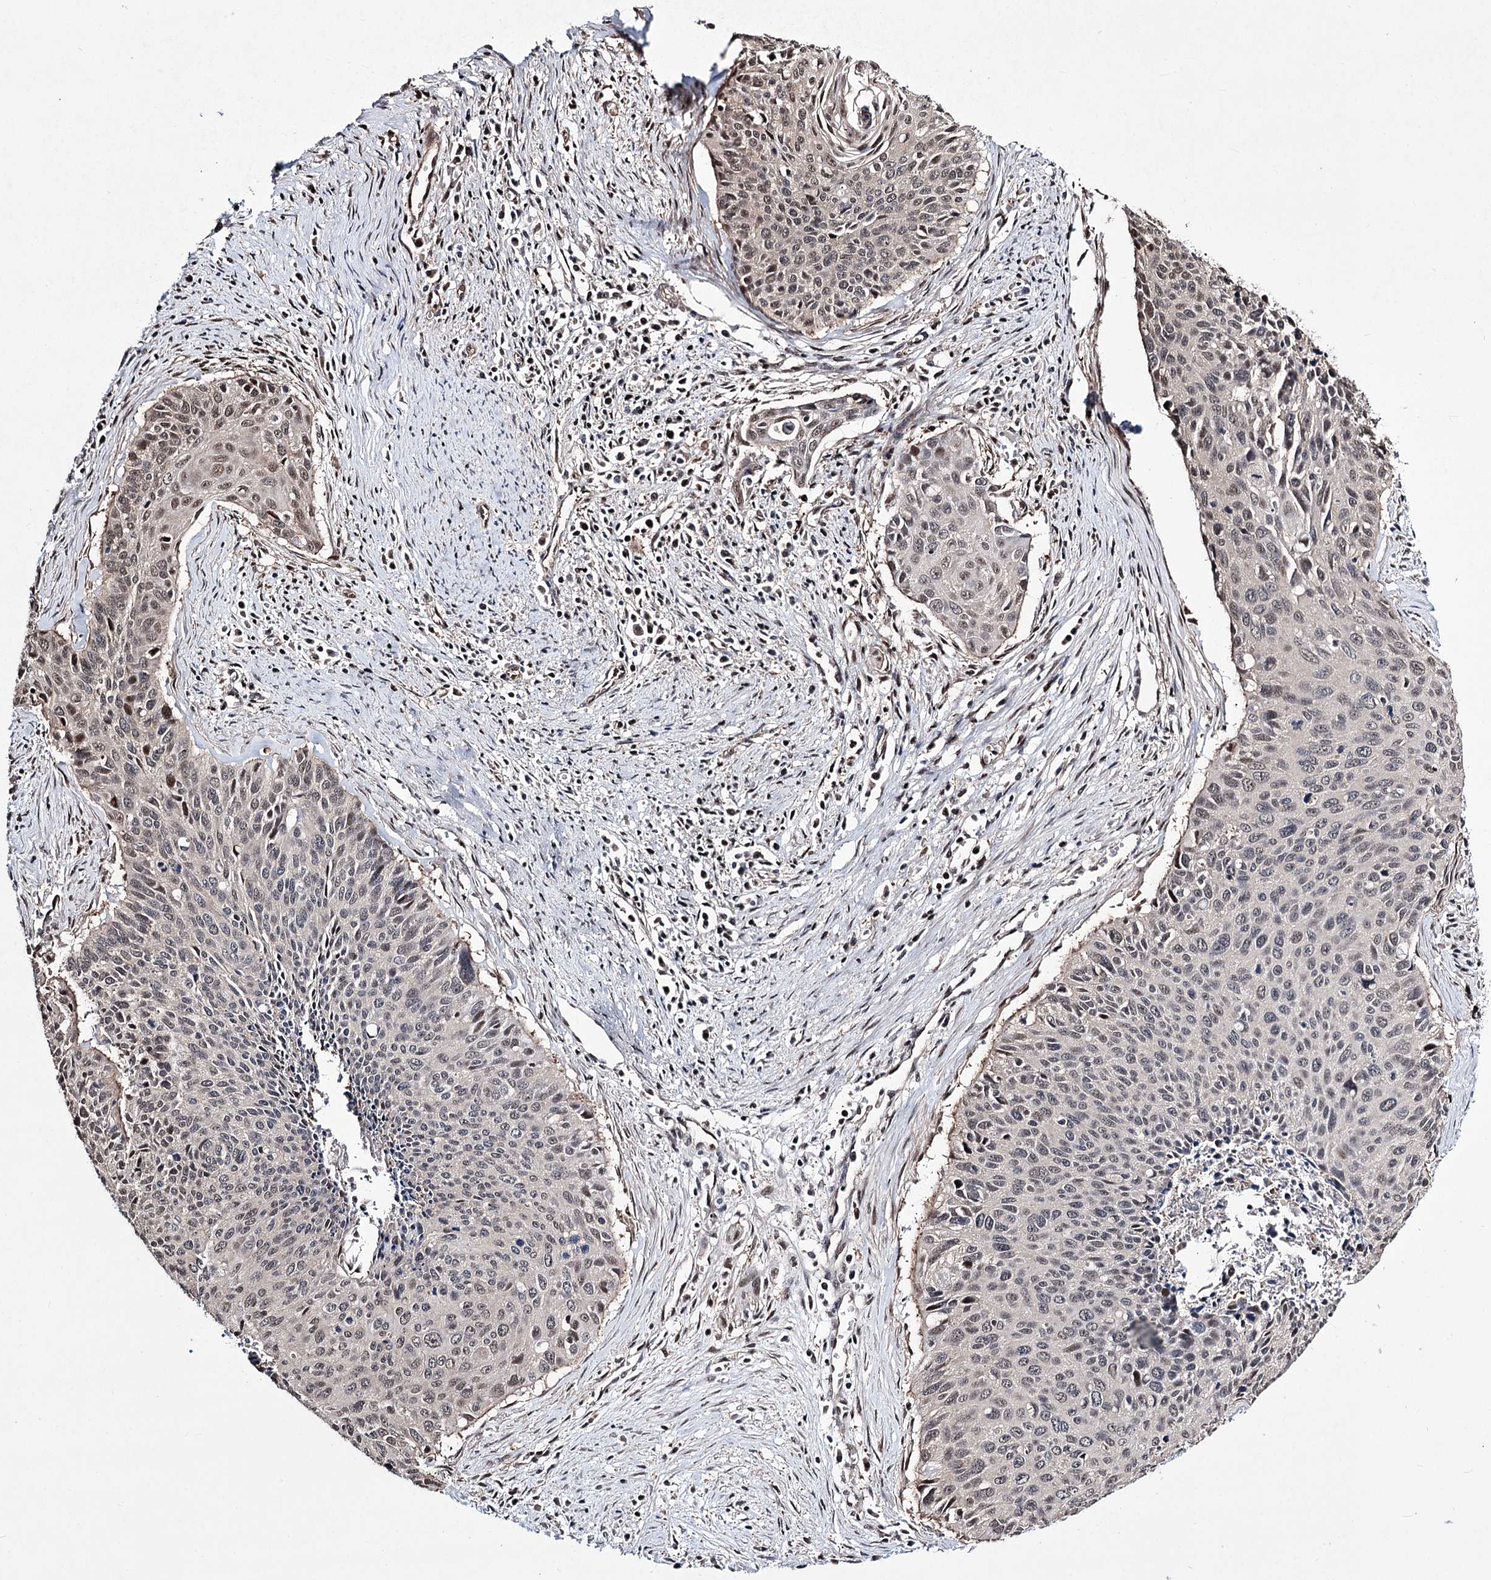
{"staining": {"intensity": "moderate", "quantity": "<25%", "location": "nuclear"}, "tissue": "cervical cancer", "cell_type": "Tumor cells", "image_type": "cancer", "snomed": [{"axis": "morphology", "description": "Squamous cell carcinoma, NOS"}, {"axis": "topography", "description": "Cervix"}], "caption": "Moderate nuclear positivity for a protein is seen in approximately <25% of tumor cells of cervical squamous cell carcinoma using immunohistochemistry (IHC).", "gene": "CHMP7", "patient": {"sex": "female", "age": 55}}